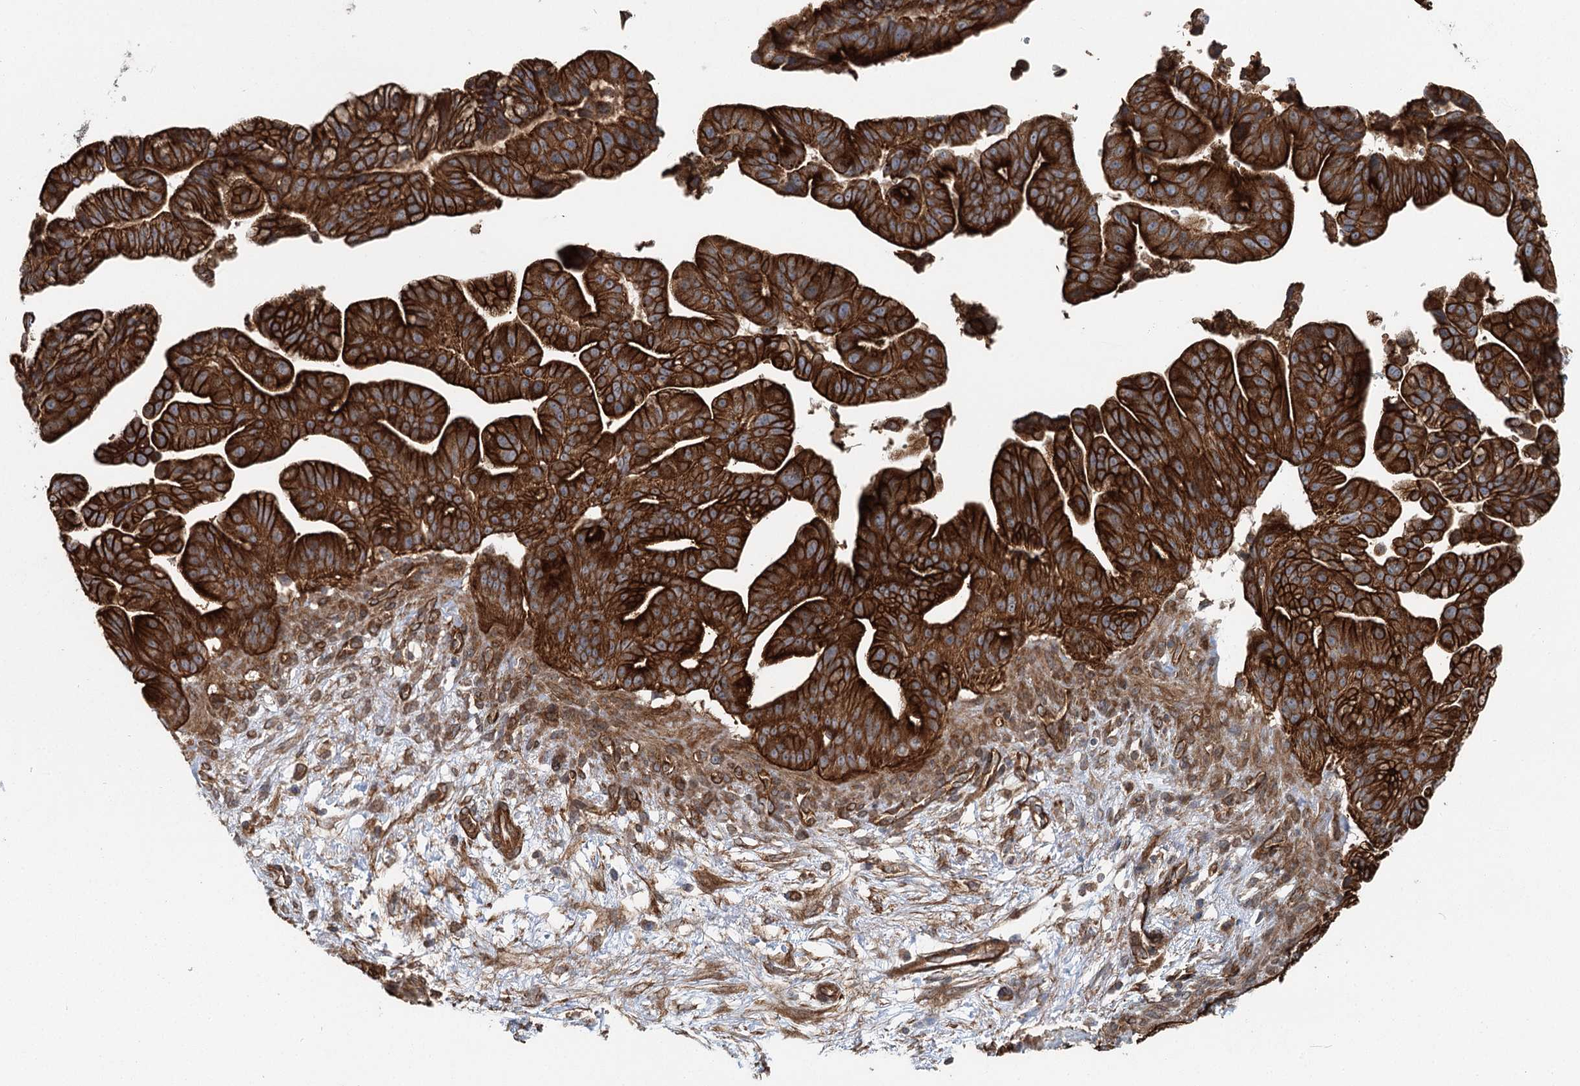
{"staining": {"intensity": "strong", "quantity": ">75%", "location": "cytoplasmic/membranous"}, "tissue": "pancreatic cancer", "cell_type": "Tumor cells", "image_type": "cancer", "snomed": [{"axis": "morphology", "description": "Adenocarcinoma, NOS"}, {"axis": "topography", "description": "Pancreas"}], "caption": "Brown immunohistochemical staining in human adenocarcinoma (pancreatic) displays strong cytoplasmic/membranous positivity in approximately >75% of tumor cells.", "gene": "IQSEC1", "patient": {"sex": "male", "age": 68}}